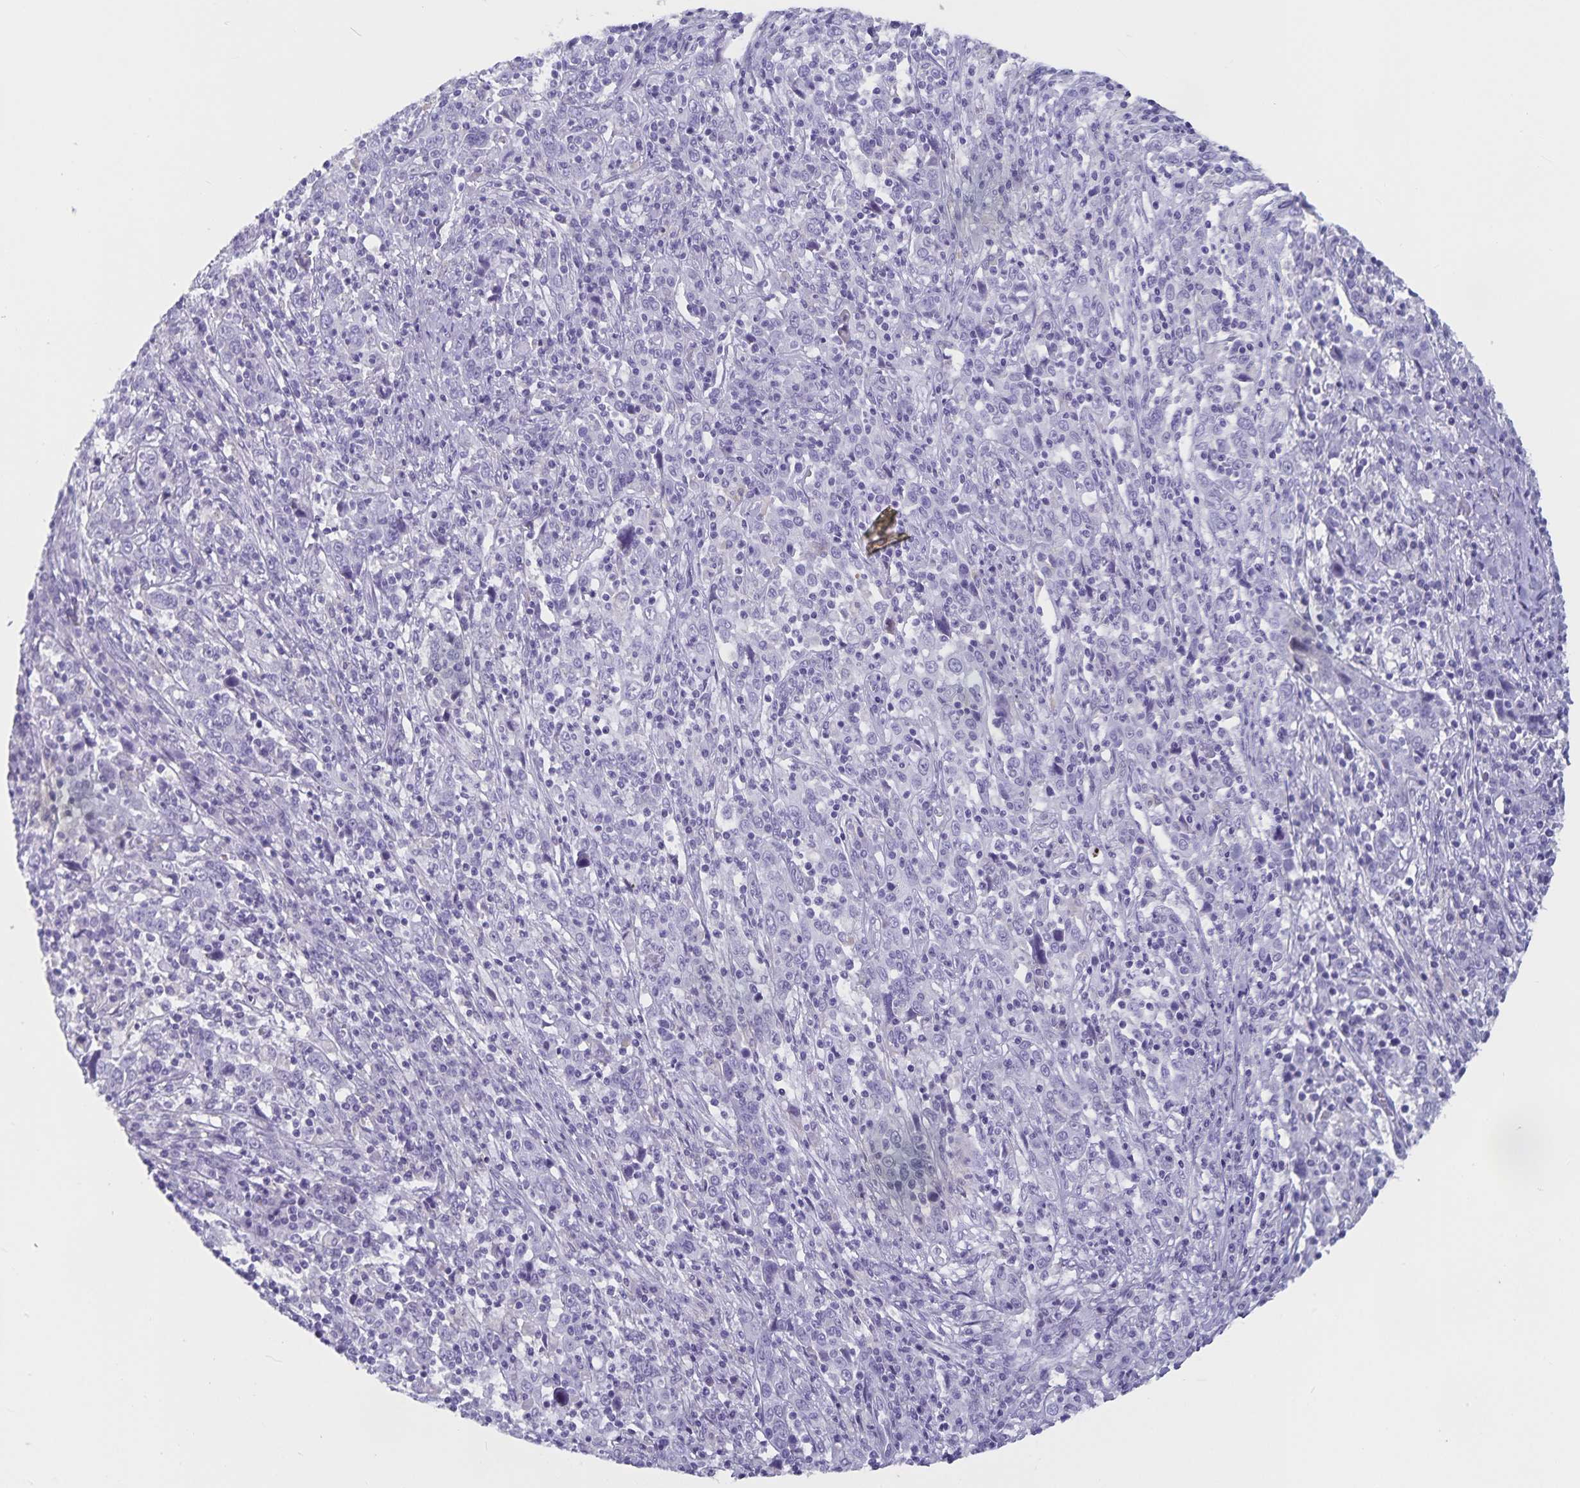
{"staining": {"intensity": "negative", "quantity": "none", "location": "none"}, "tissue": "cervical cancer", "cell_type": "Tumor cells", "image_type": "cancer", "snomed": [{"axis": "morphology", "description": "Squamous cell carcinoma, NOS"}, {"axis": "topography", "description": "Cervix"}], "caption": "Immunohistochemistry histopathology image of cervical squamous cell carcinoma stained for a protein (brown), which shows no expression in tumor cells.", "gene": "PLAC1", "patient": {"sex": "female", "age": 46}}